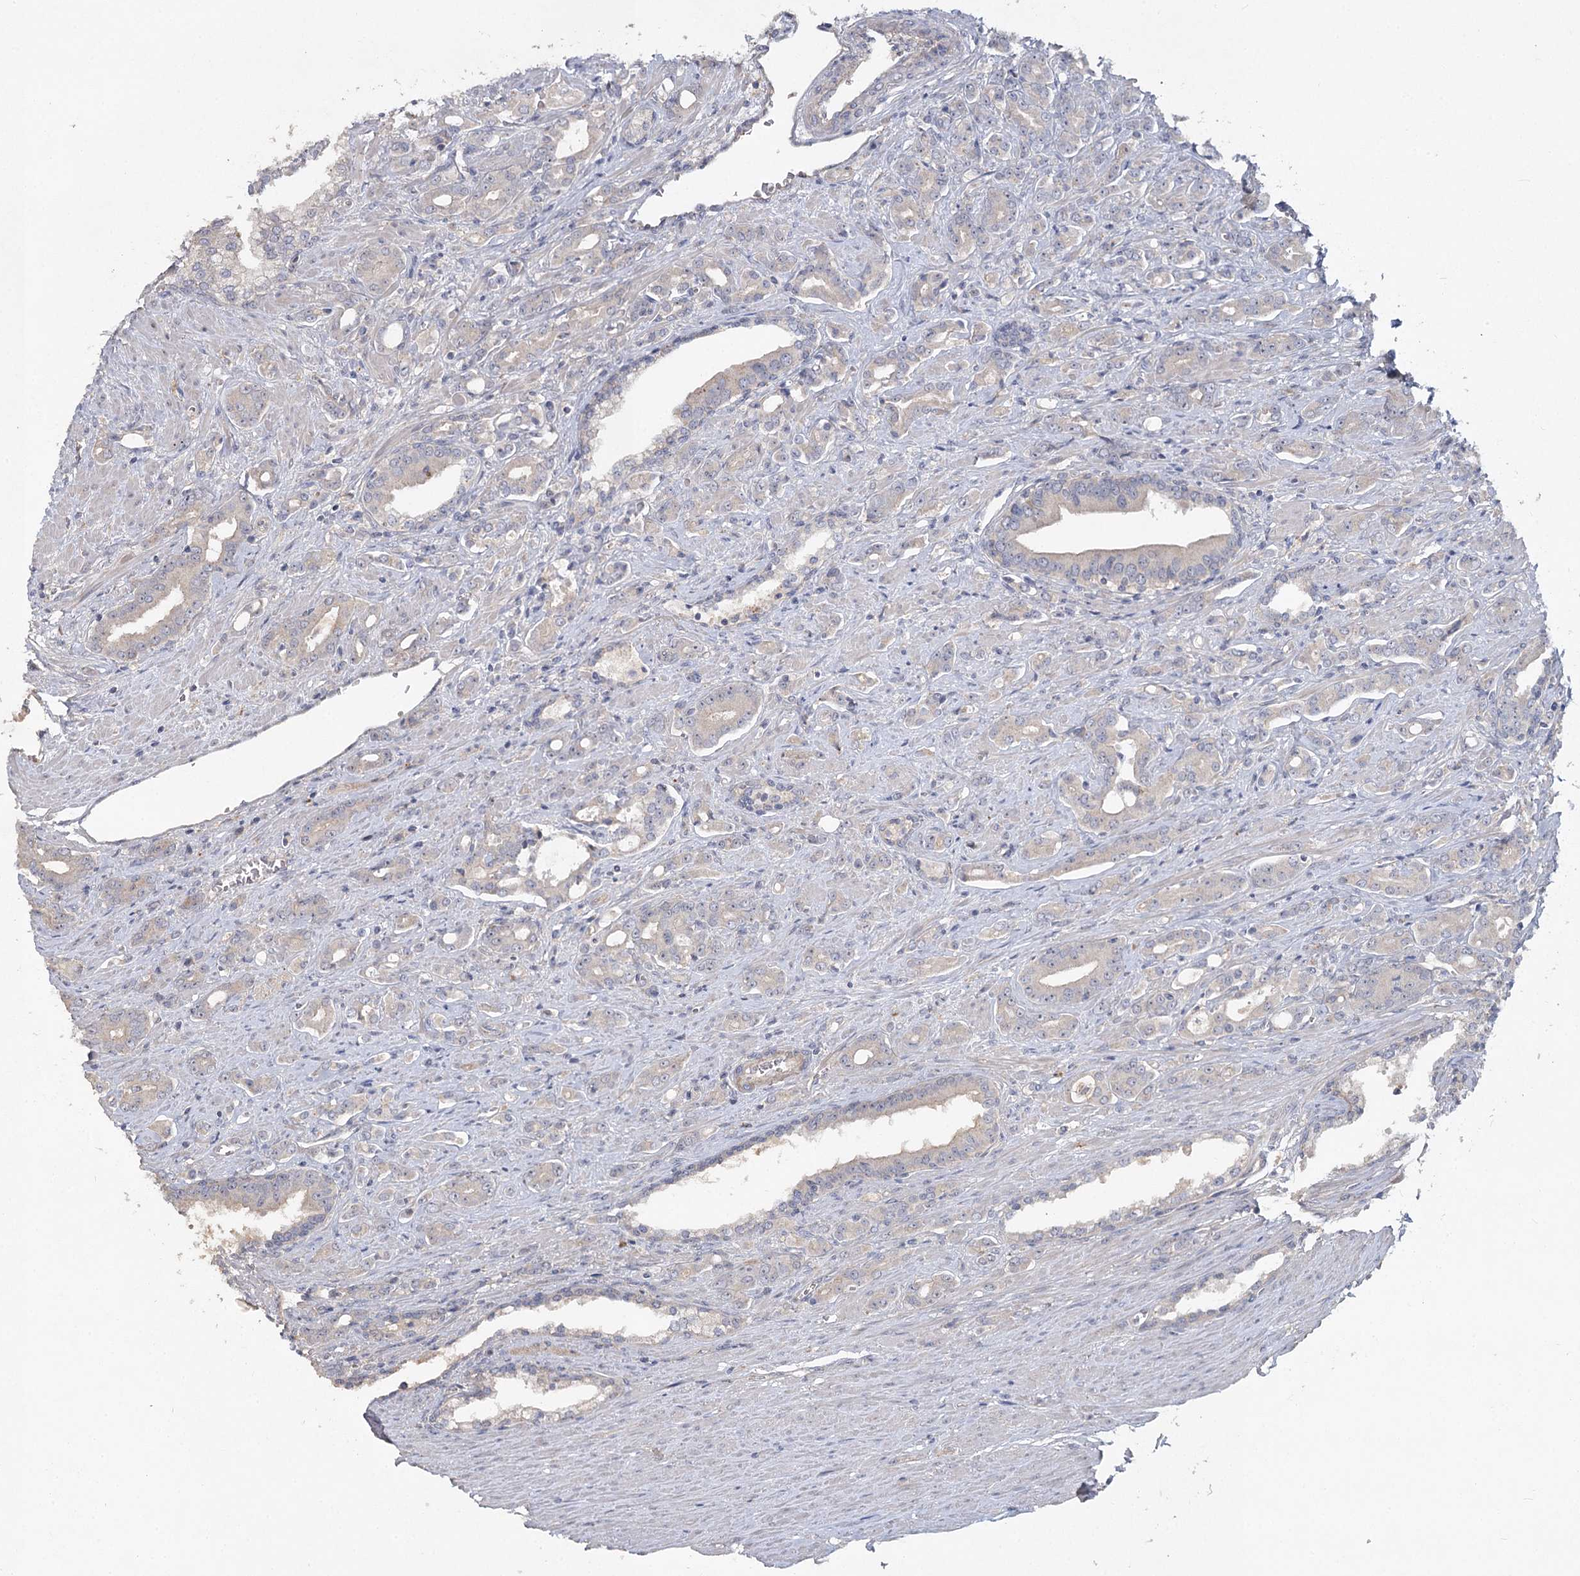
{"staining": {"intensity": "negative", "quantity": "none", "location": "none"}, "tissue": "prostate cancer", "cell_type": "Tumor cells", "image_type": "cancer", "snomed": [{"axis": "morphology", "description": "Adenocarcinoma, High grade"}, {"axis": "topography", "description": "Prostate"}], "caption": "High power microscopy photomicrograph of an immunohistochemistry image of prostate cancer, revealing no significant staining in tumor cells. The staining is performed using DAB (3,3'-diaminobenzidine) brown chromogen with nuclei counter-stained in using hematoxylin.", "gene": "ANGPTL5", "patient": {"sex": "male", "age": 72}}